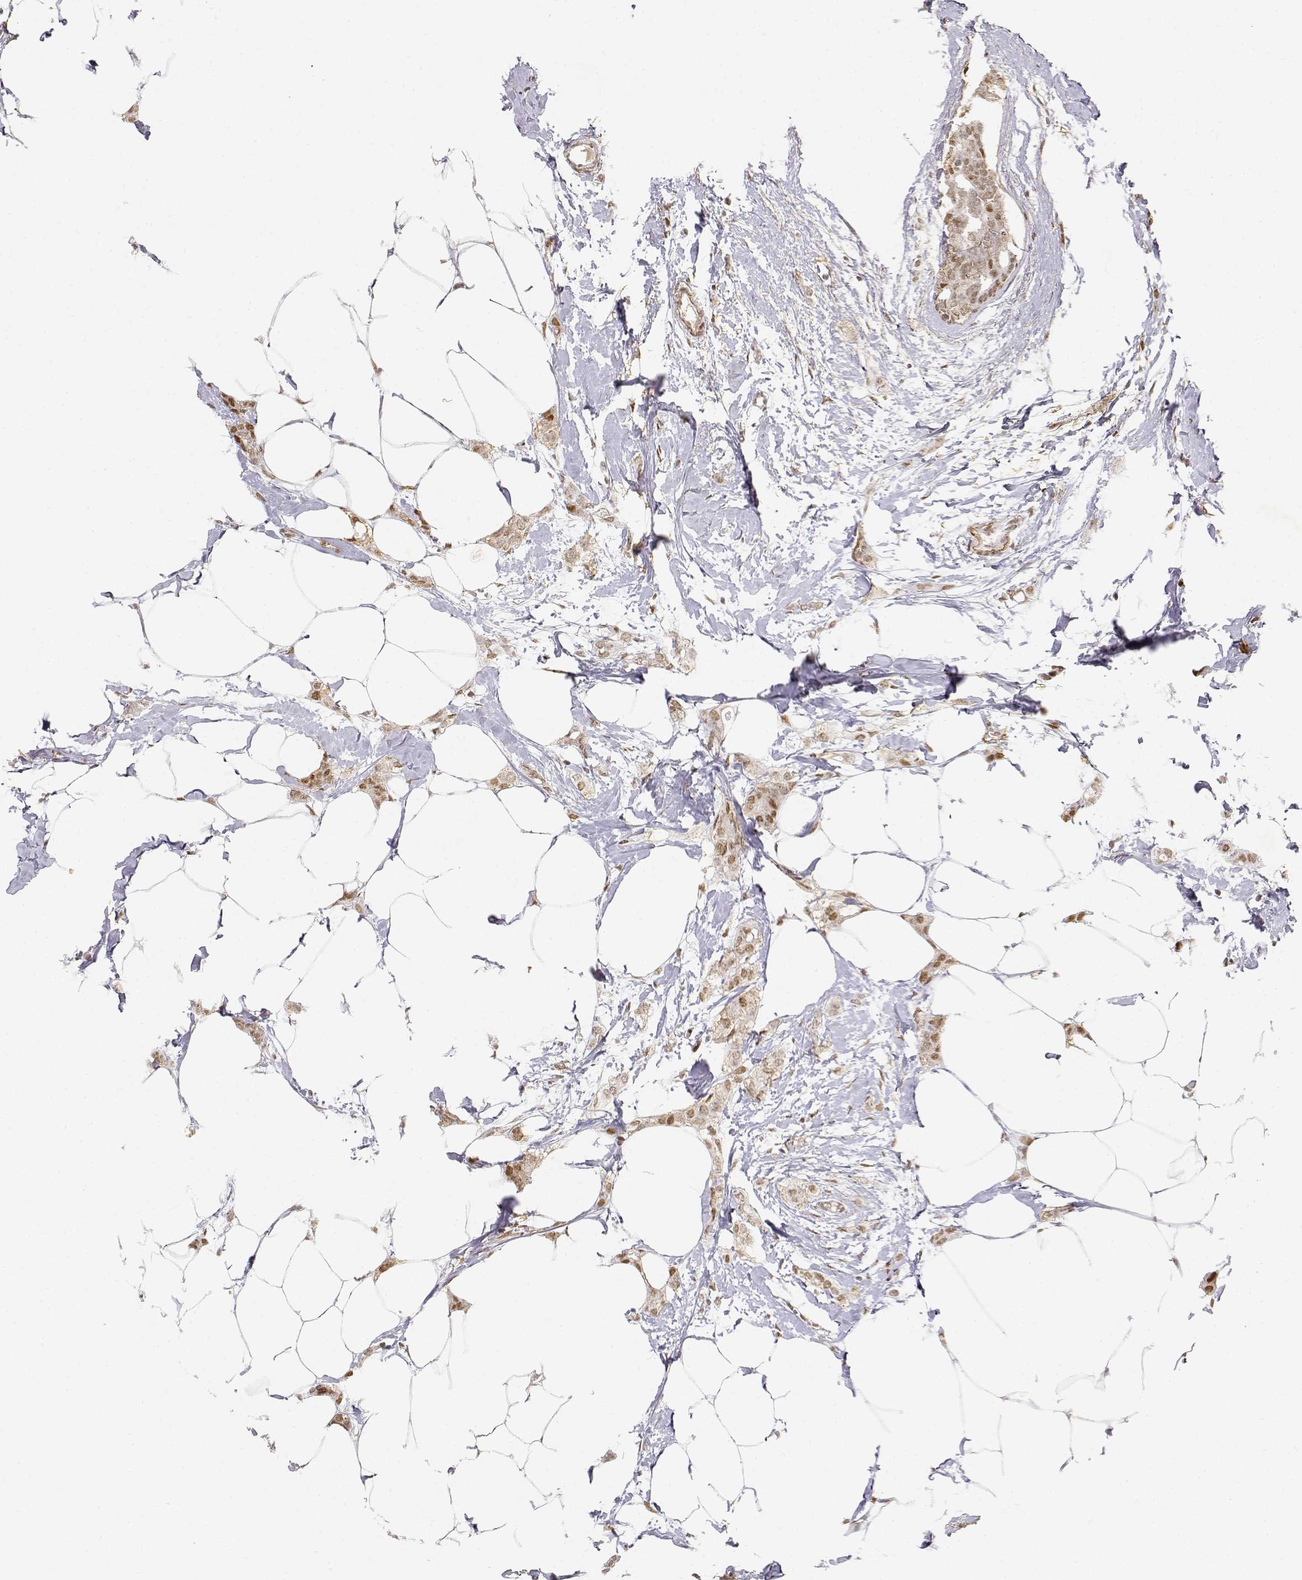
{"staining": {"intensity": "weak", "quantity": ">75%", "location": "nuclear"}, "tissue": "breast cancer", "cell_type": "Tumor cells", "image_type": "cancer", "snomed": [{"axis": "morphology", "description": "Duct carcinoma"}, {"axis": "topography", "description": "Breast"}], "caption": "Protein staining of breast cancer tissue displays weak nuclear expression in about >75% of tumor cells.", "gene": "RSF1", "patient": {"sex": "female", "age": 40}}